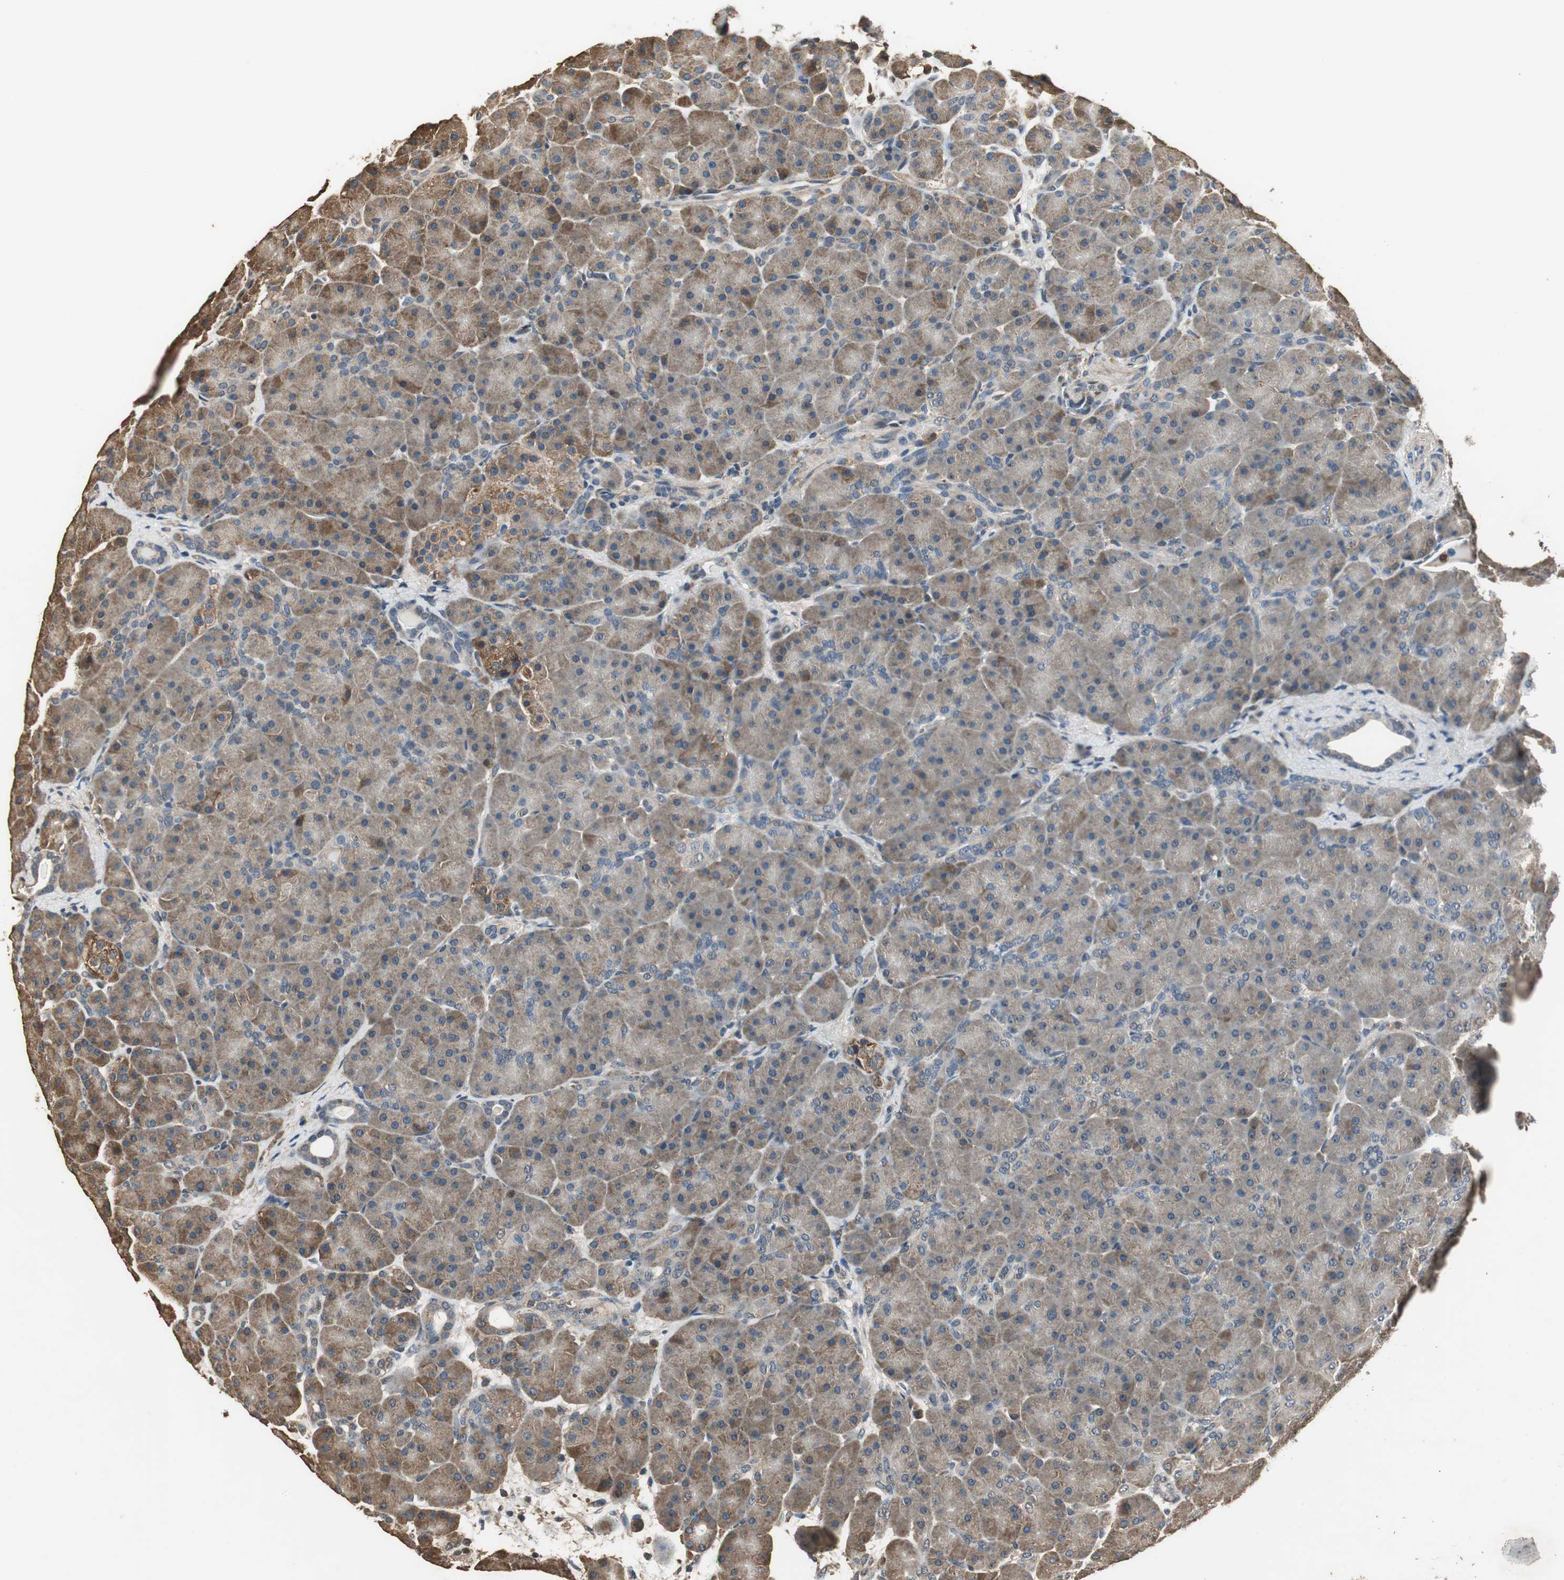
{"staining": {"intensity": "moderate", "quantity": ">75%", "location": "cytoplasmic/membranous"}, "tissue": "pancreas", "cell_type": "Exocrine glandular cells", "image_type": "normal", "snomed": [{"axis": "morphology", "description": "Normal tissue, NOS"}, {"axis": "topography", "description": "Pancreas"}], "caption": "High-power microscopy captured an IHC histopathology image of benign pancreas, revealing moderate cytoplasmic/membranous expression in about >75% of exocrine glandular cells.", "gene": "TMPRSS4", "patient": {"sex": "male", "age": 66}}